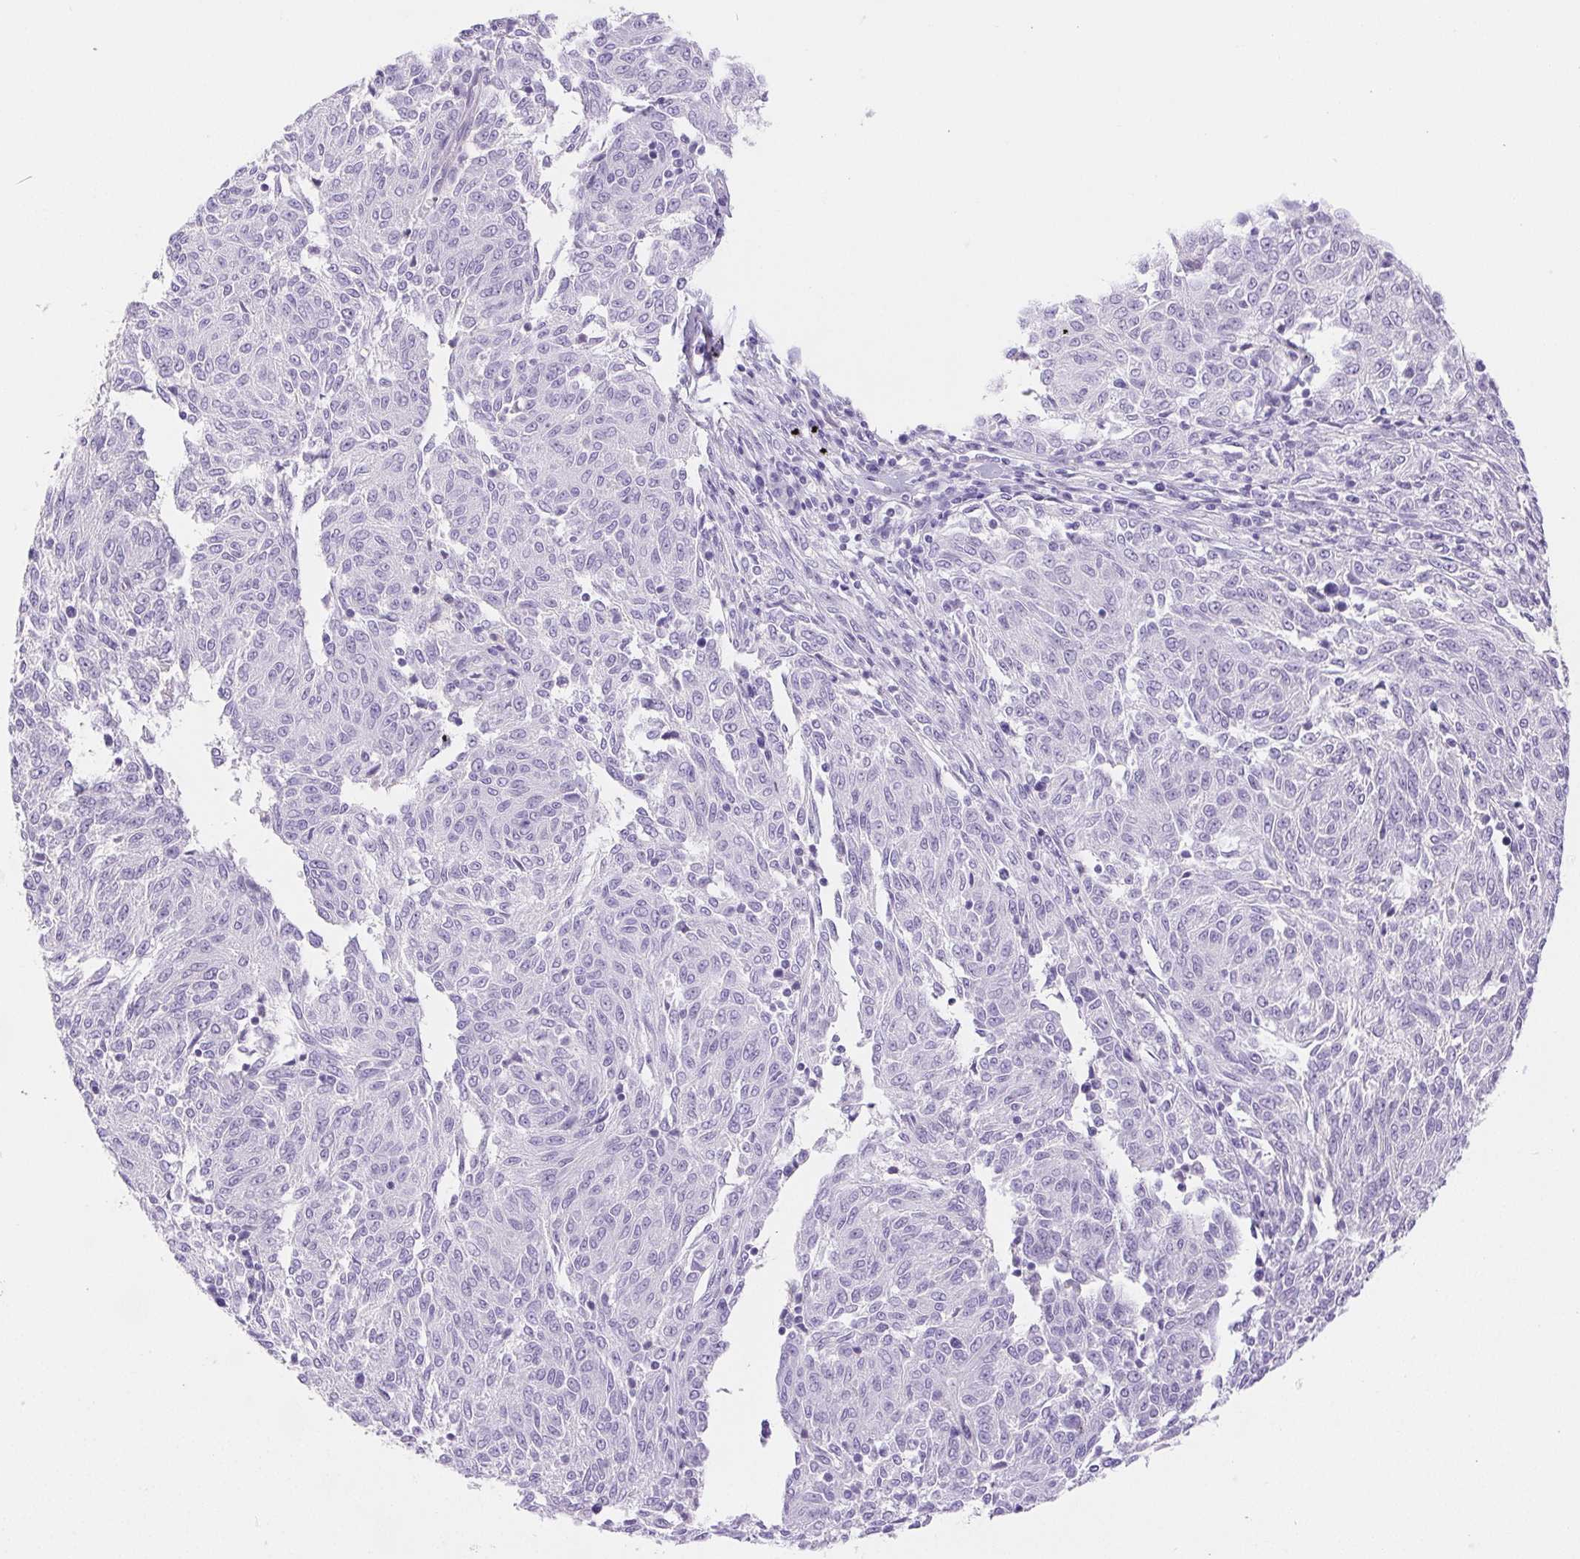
{"staining": {"intensity": "negative", "quantity": "none", "location": "none"}, "tissue": "melanoma", "cell_type": "Tumor cells", "image_type": "cancer", "snomed": [{"axis": "morphology", "description": "Malignant melanoma, NOS"}, {"axis": "topography", "description": "Skin"}], "caption": "There is no significant staining in tumor cells of malignant melanoma.", "gene": "PNLIP", "patient": {"sex": "female", "age": 72}}